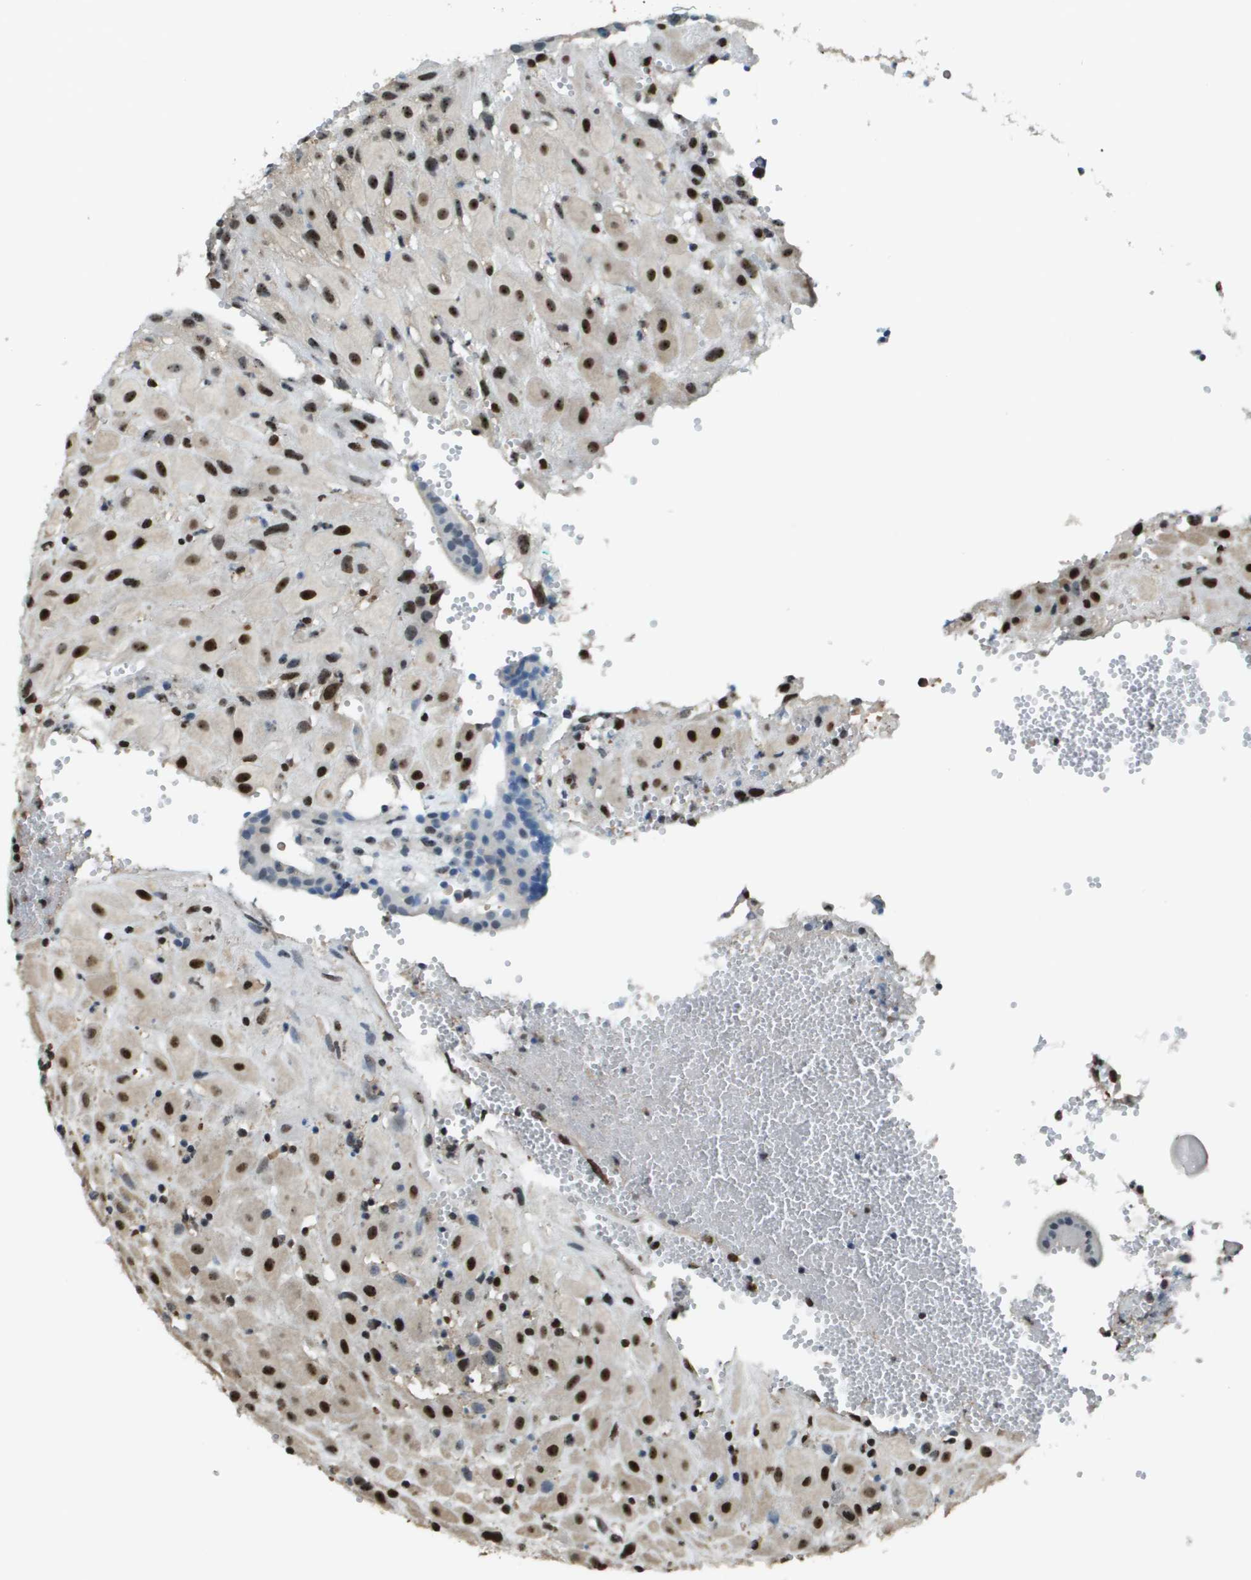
{"staining": {"intensity": "strong", "quantity": ">75%", "location": "nuclear"}, "tissue": "placenta", "cell_type": "Decidual cells", "image_type": "normal", "snomed": [{"axis": "morphology", "description": "Normal tissue, NOS"}, {"axis": "topography", "description": "Placenta"}], "caption": "Immunohistochemical staining of normal placenta shows >75% levels of strong nuclear protein positivity in about >75% of decidual cells. (DAB = brown stain, brightfield microscopy at high magnification).", "gene": "SP100", "patient": {"sex": "female", "age": 18}}